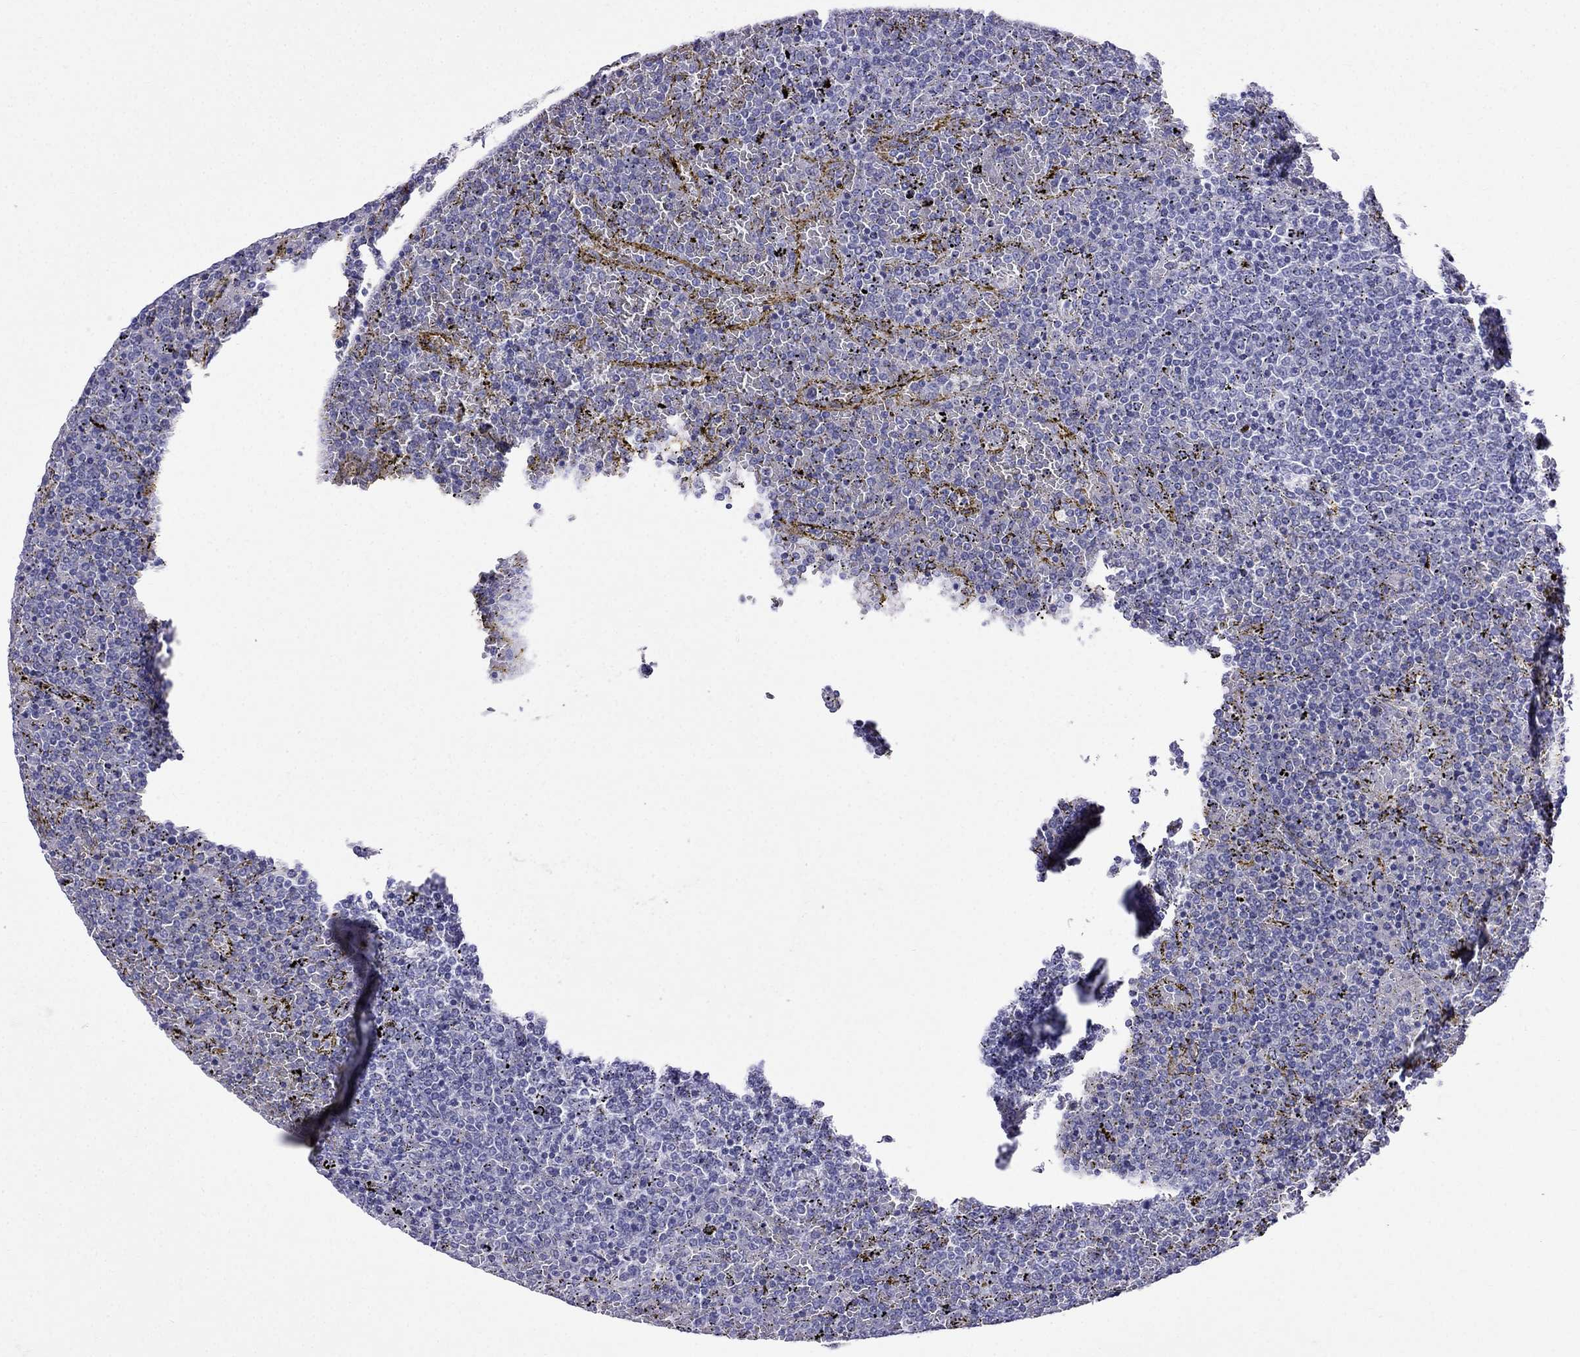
{"staining": {"intensity": "negative", "quantity": "none", "location": "none"}, "tissue": "lymphoma", "cell_type": "Tumor cells", "image_type": "cancer", "snomed": [{"axis": "morphology", "description": "Malignant lymphoma, non-Hodgkin's type, Low grade"}, {"axis": "topography", "description": "Spleen"}], "caption": "Immunohistochemistry image of neoplastic tissue: human malignant lymphoma, non-Hodgkin's type (low-grade) stained with DAB exhibits no significant protein expression in tumor cells. (Brightfield microscopy of DAB IHC at high magnification).", "gene": "MGP", "patient": {"sex": "female", "age": 77}}